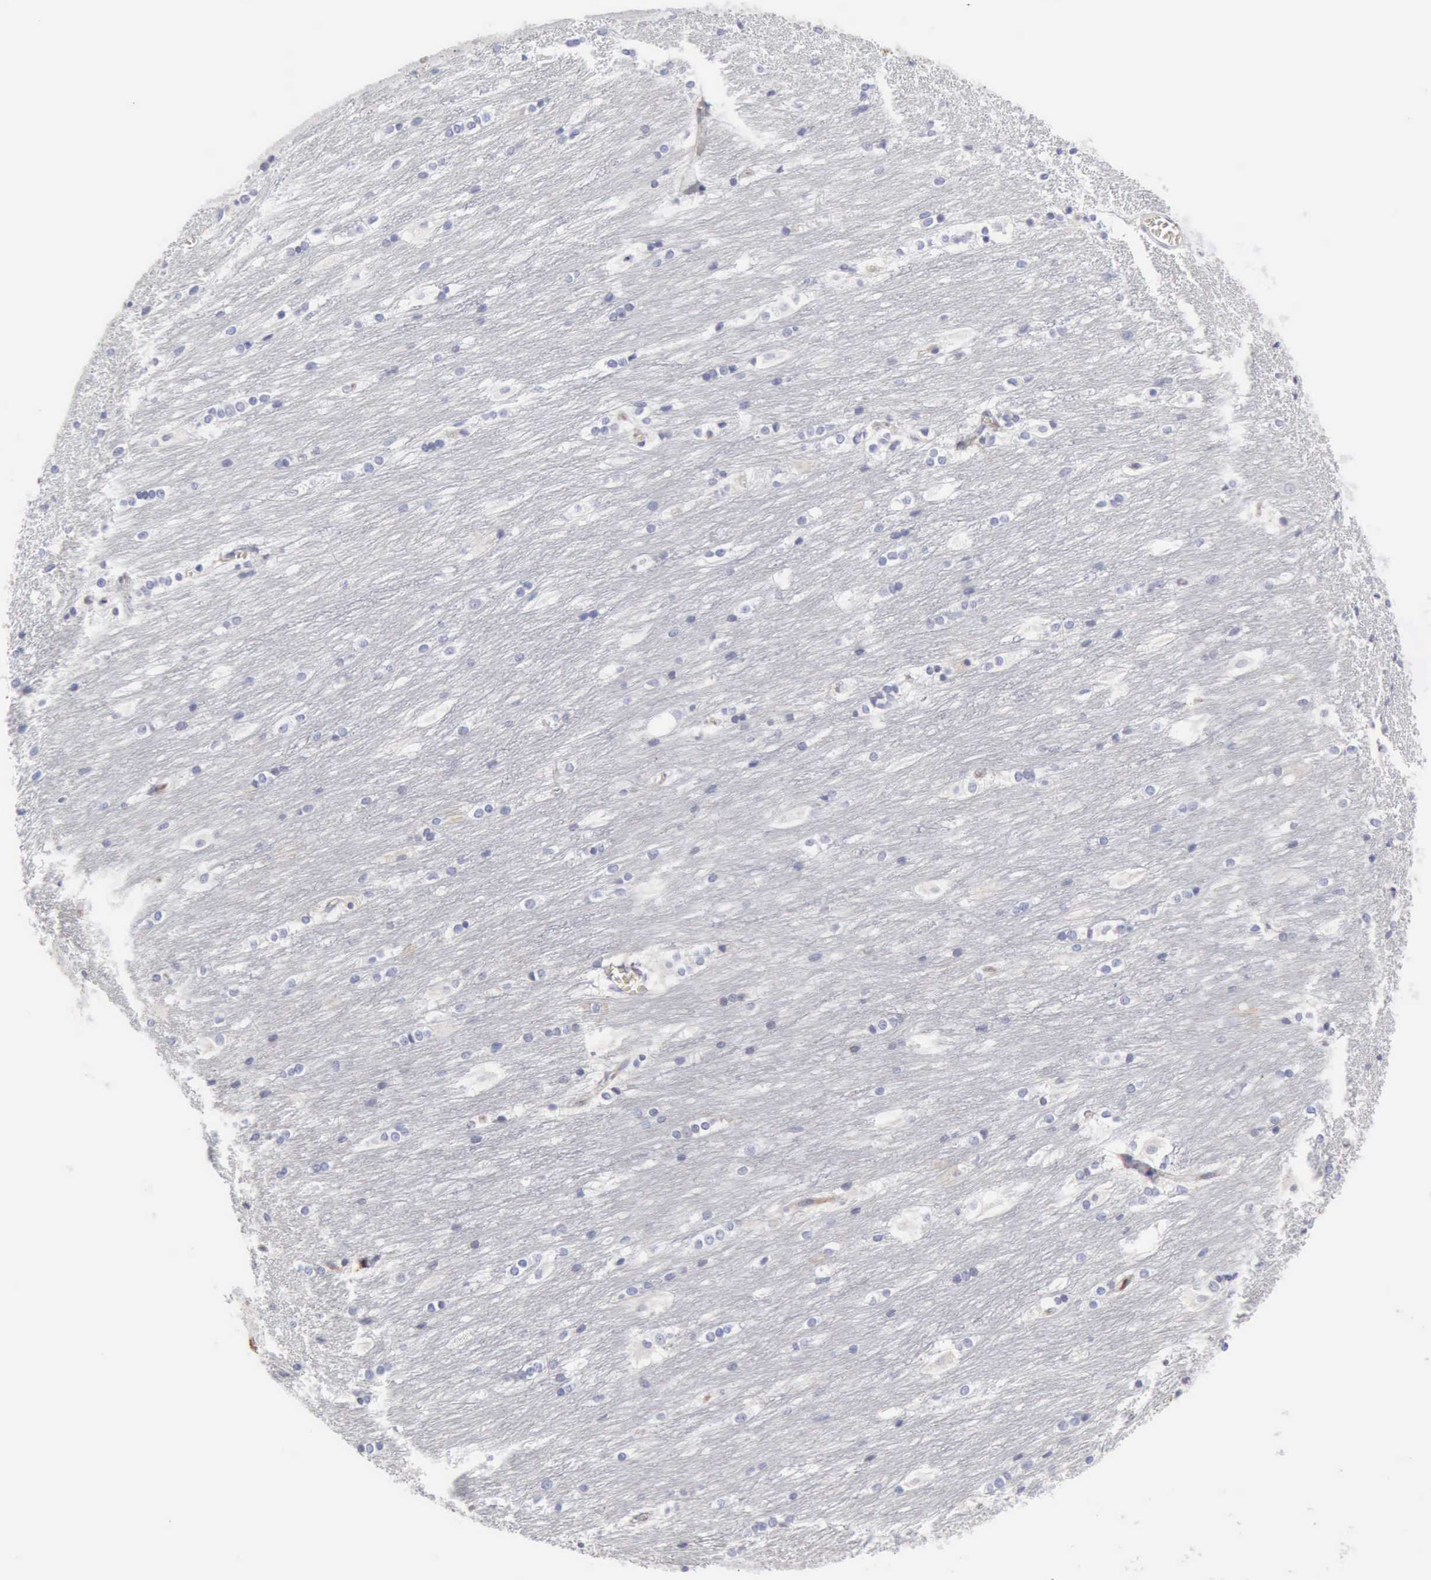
{"staining": {"intensity": "moderate", "quantity": "<25%", "location": "nuclear"}, "tissue": "caudate", "cell_type": "Glial cells", "image_type": "normal", "snomed": [{"axis": "morphology", "description": "Normal tissue, NOS"}, {"axis": "topography", "description": "Lateral ventricle wall"}], "caption": "Protein expression analysis of benign caudate exhibits moderate nuclear expression in about <25% of glial cells. (IHC, brightfield microscopy, high magnification).", "gene": "SERPINA1", "patient": {"sex": "female", "age": 19}}